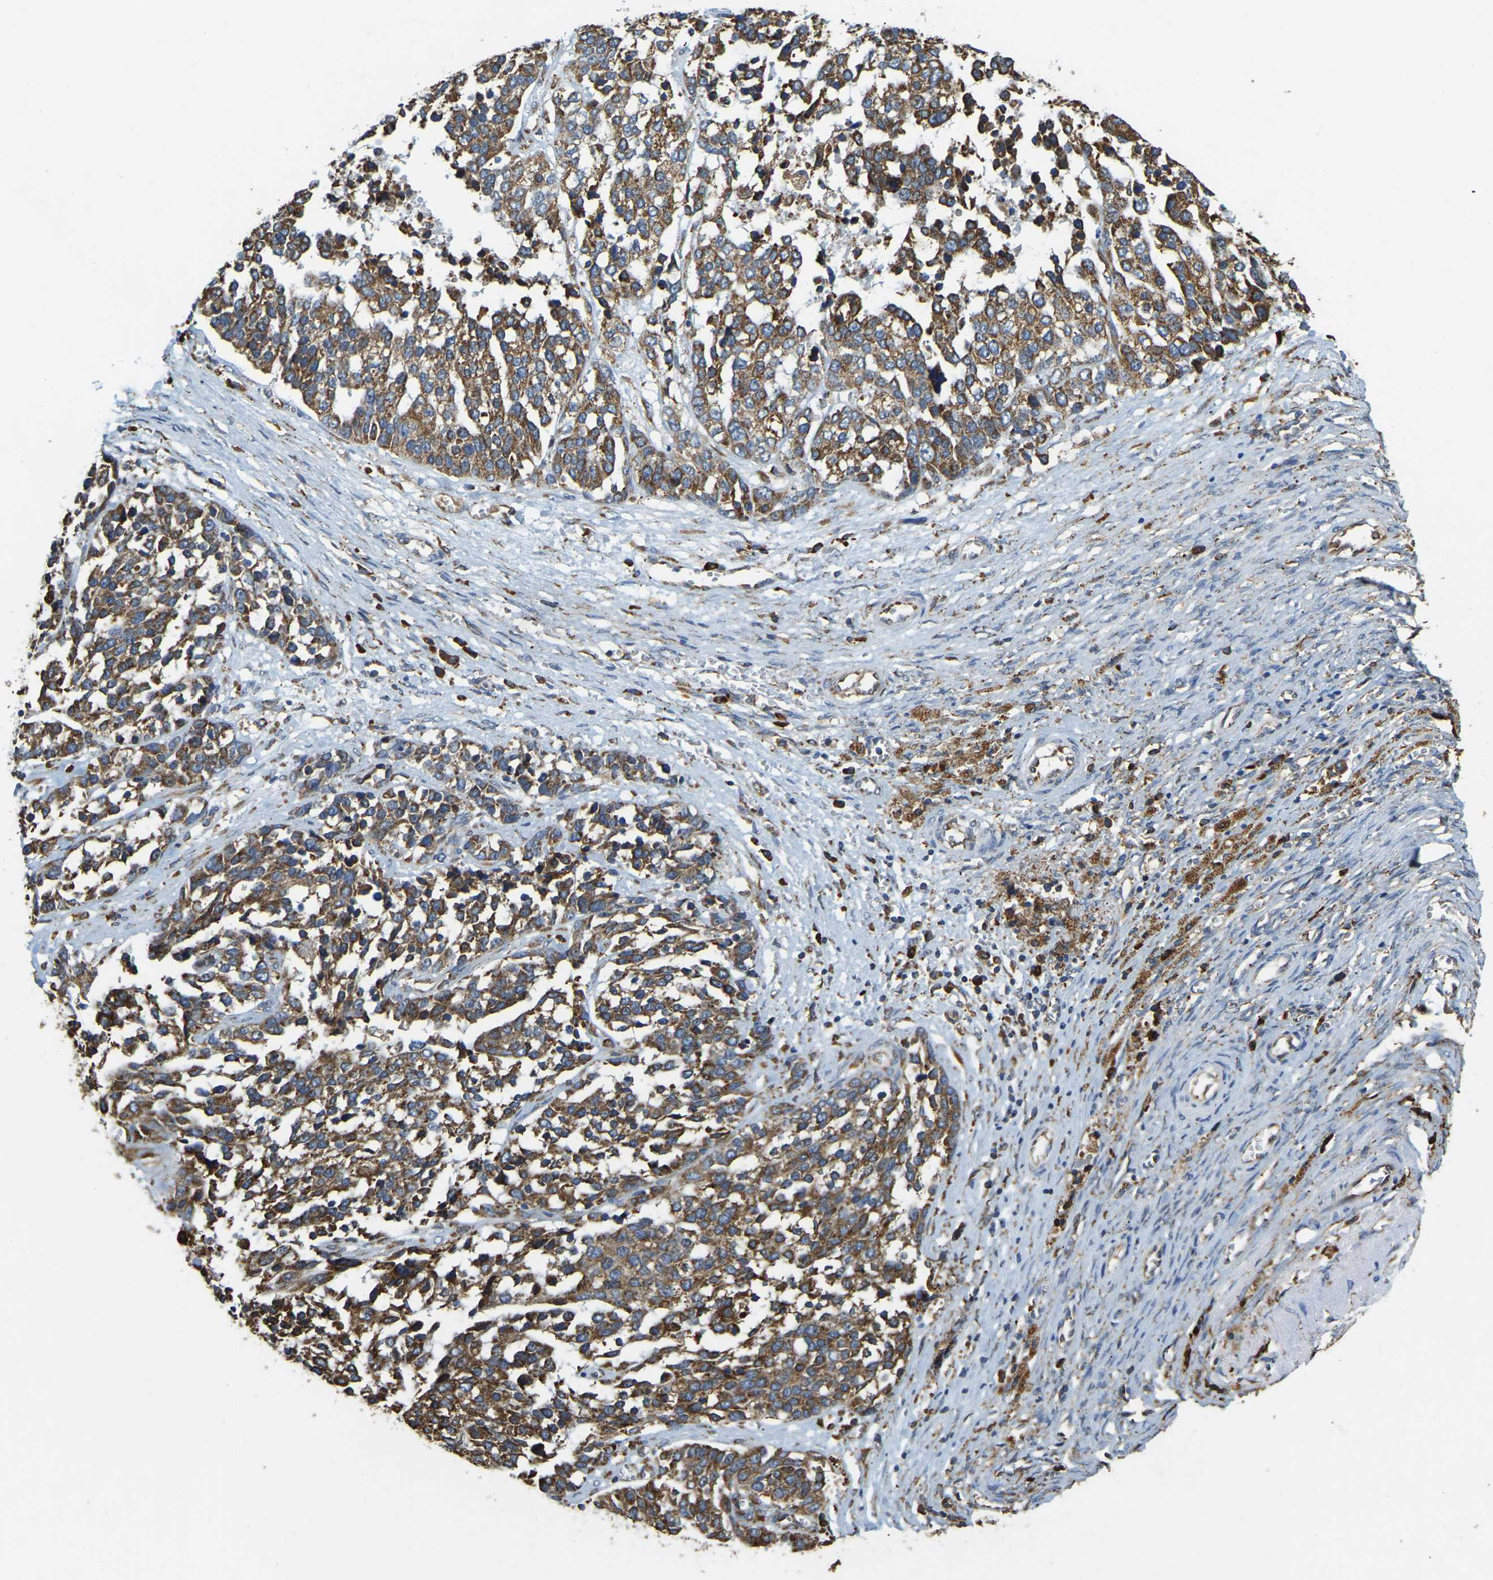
{"staining": {"intensity": "moderate", "quantity": ">75%", "location": "cytoplasmic/membranous"}, "tissue": "ovarian cancer", "cell_type": "Tumor cells", "image_type": "cancer", "snomed": [{"axis": "morphology", "description": "Cystadenocarcinoma, serous, NOS"}, {"axis": "topography", "description": "Ovary"}], "caption": "Immunohistochemical staining of ovarian cancer (serous cystadenocarcinoma) displays moderate cytoplasmic/membranous protein positivity in about >75% of tumor cells.", "gene": "RNF115", "patient": {"sex": "female", "age": 44}}